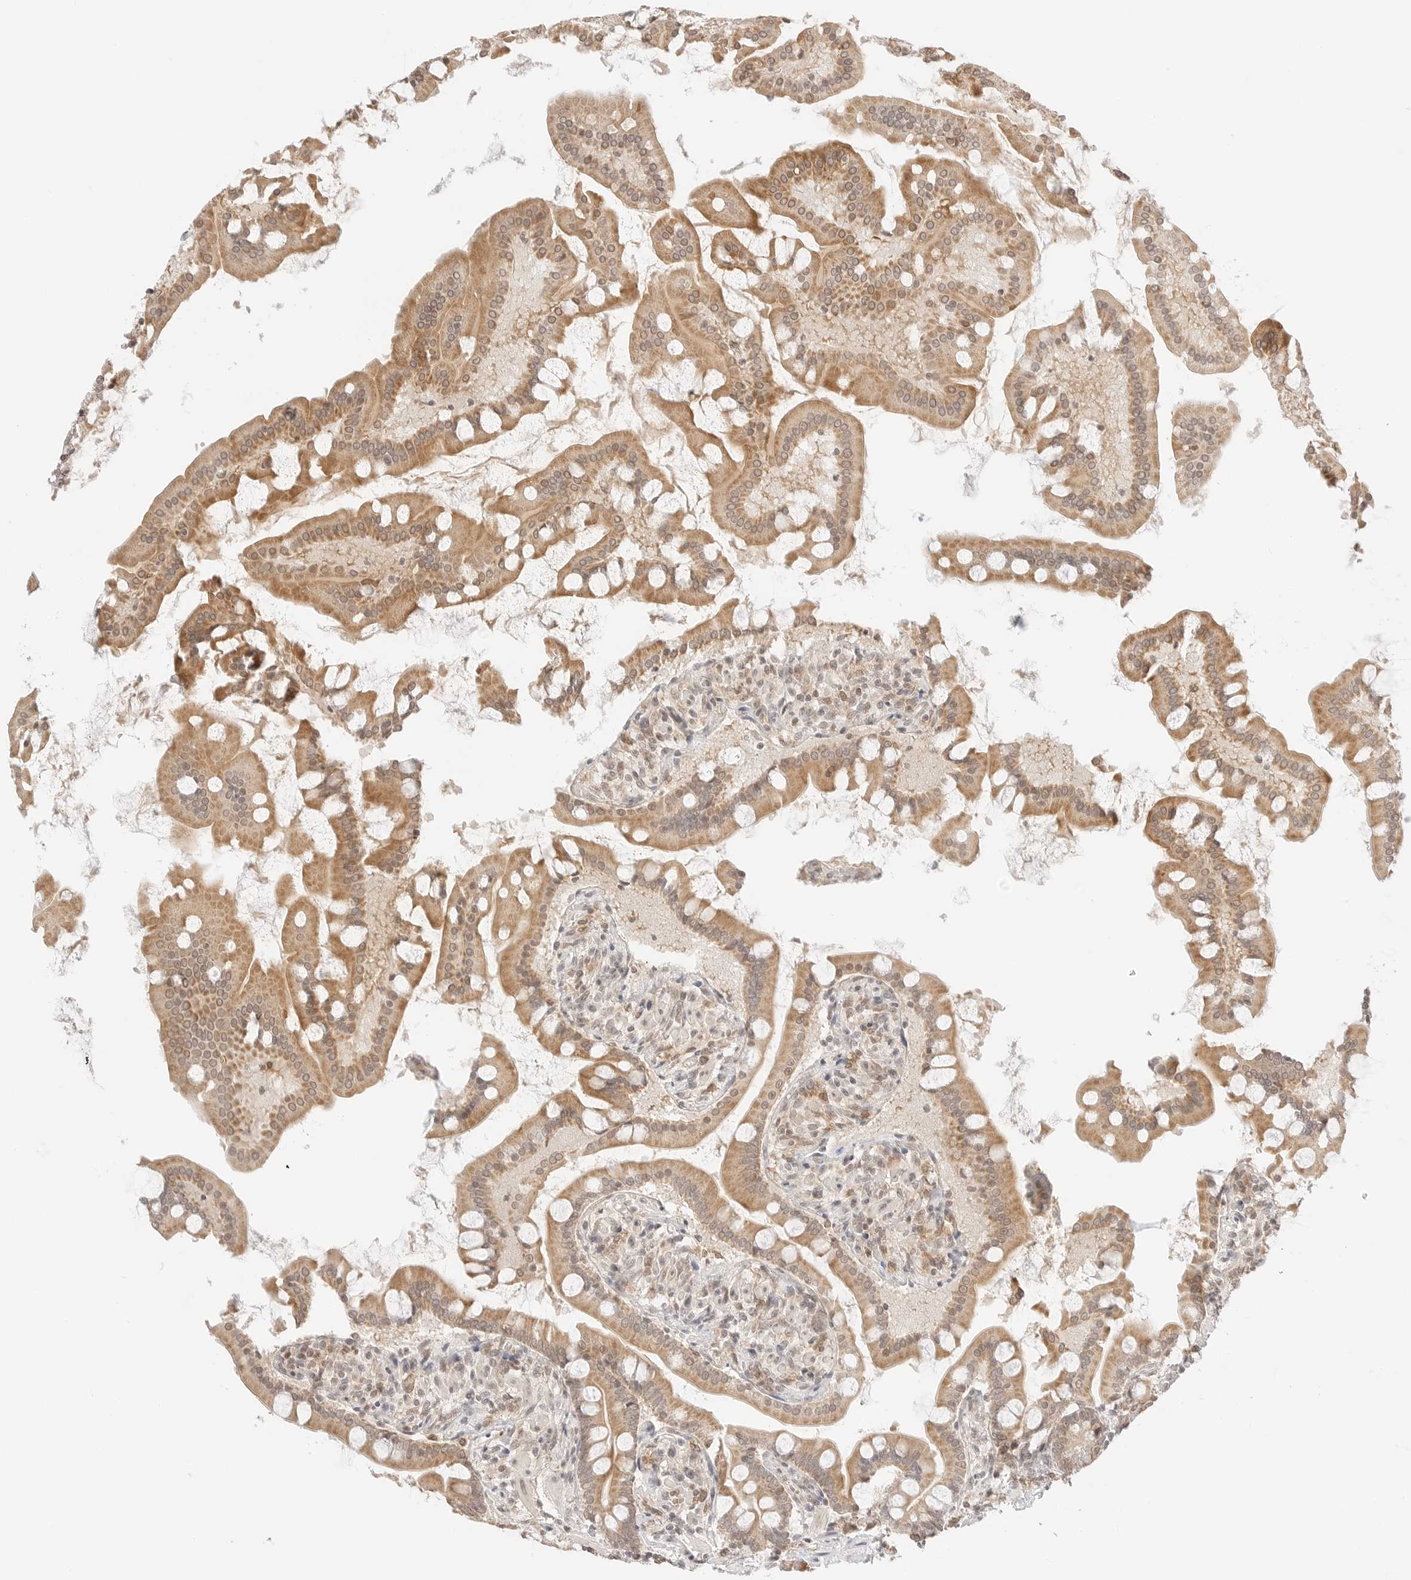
{"staining": {"intensity": "moderate", "quantity": ">75%", "location": "cytoplasmic/membranous"}, "tissue": "small intestine", "cell_type": "Glandular cells", "image_type": "normal", "snomed": [{"axis": "morphology", "description": "Normal tissue, NOS"}, {"axis": "topography", "description": "Small intestine"}], "caption": "Immunohistochemistry of unremarkable human small intestine displays medium levels of moderate cytoplasmic/membranous expression in about >75% of glandular cells. (DAB (3,3'-diaminobenzidine) IHC with brightfield microscopy, high magnification).", "gene": "RPS6KL1", "patient": {"sex": "male", "age": 41}}